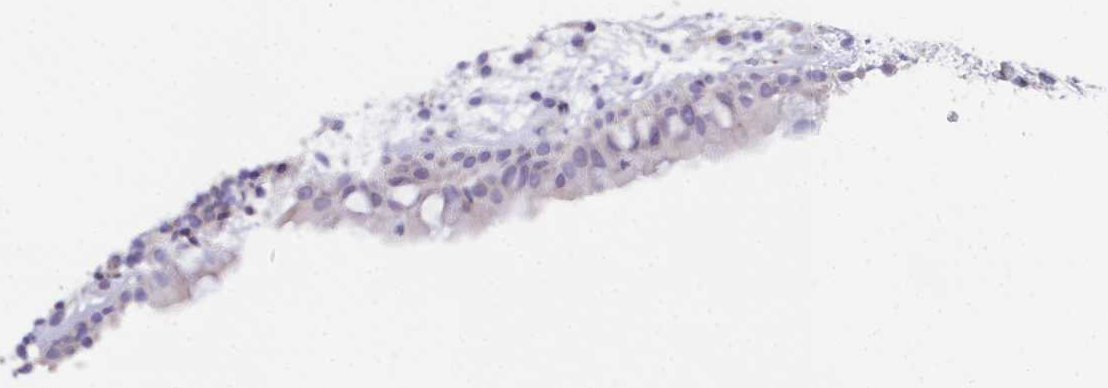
{"staining": {"intensity": "negative", "quantity": "none", "location": "none"}, "tissue": "nasopharynx", "cell_type": "Respiratory epithelial cells", "image_type": "normal", "snomed": [{"axis": "morphology", "description": "Normal tissue, NOS"}, {"axis": "morphology", "description": "Inflammation, NOS"}, {"axis": "topography", "description": "Nasopharynx"}], "caption": "Immunohistochemistry of normal human nasopharynx reveals no staining in respiratory epithelial cells.", "gene": "MARCO", "patient": {"sex": "male", "age": 54}}